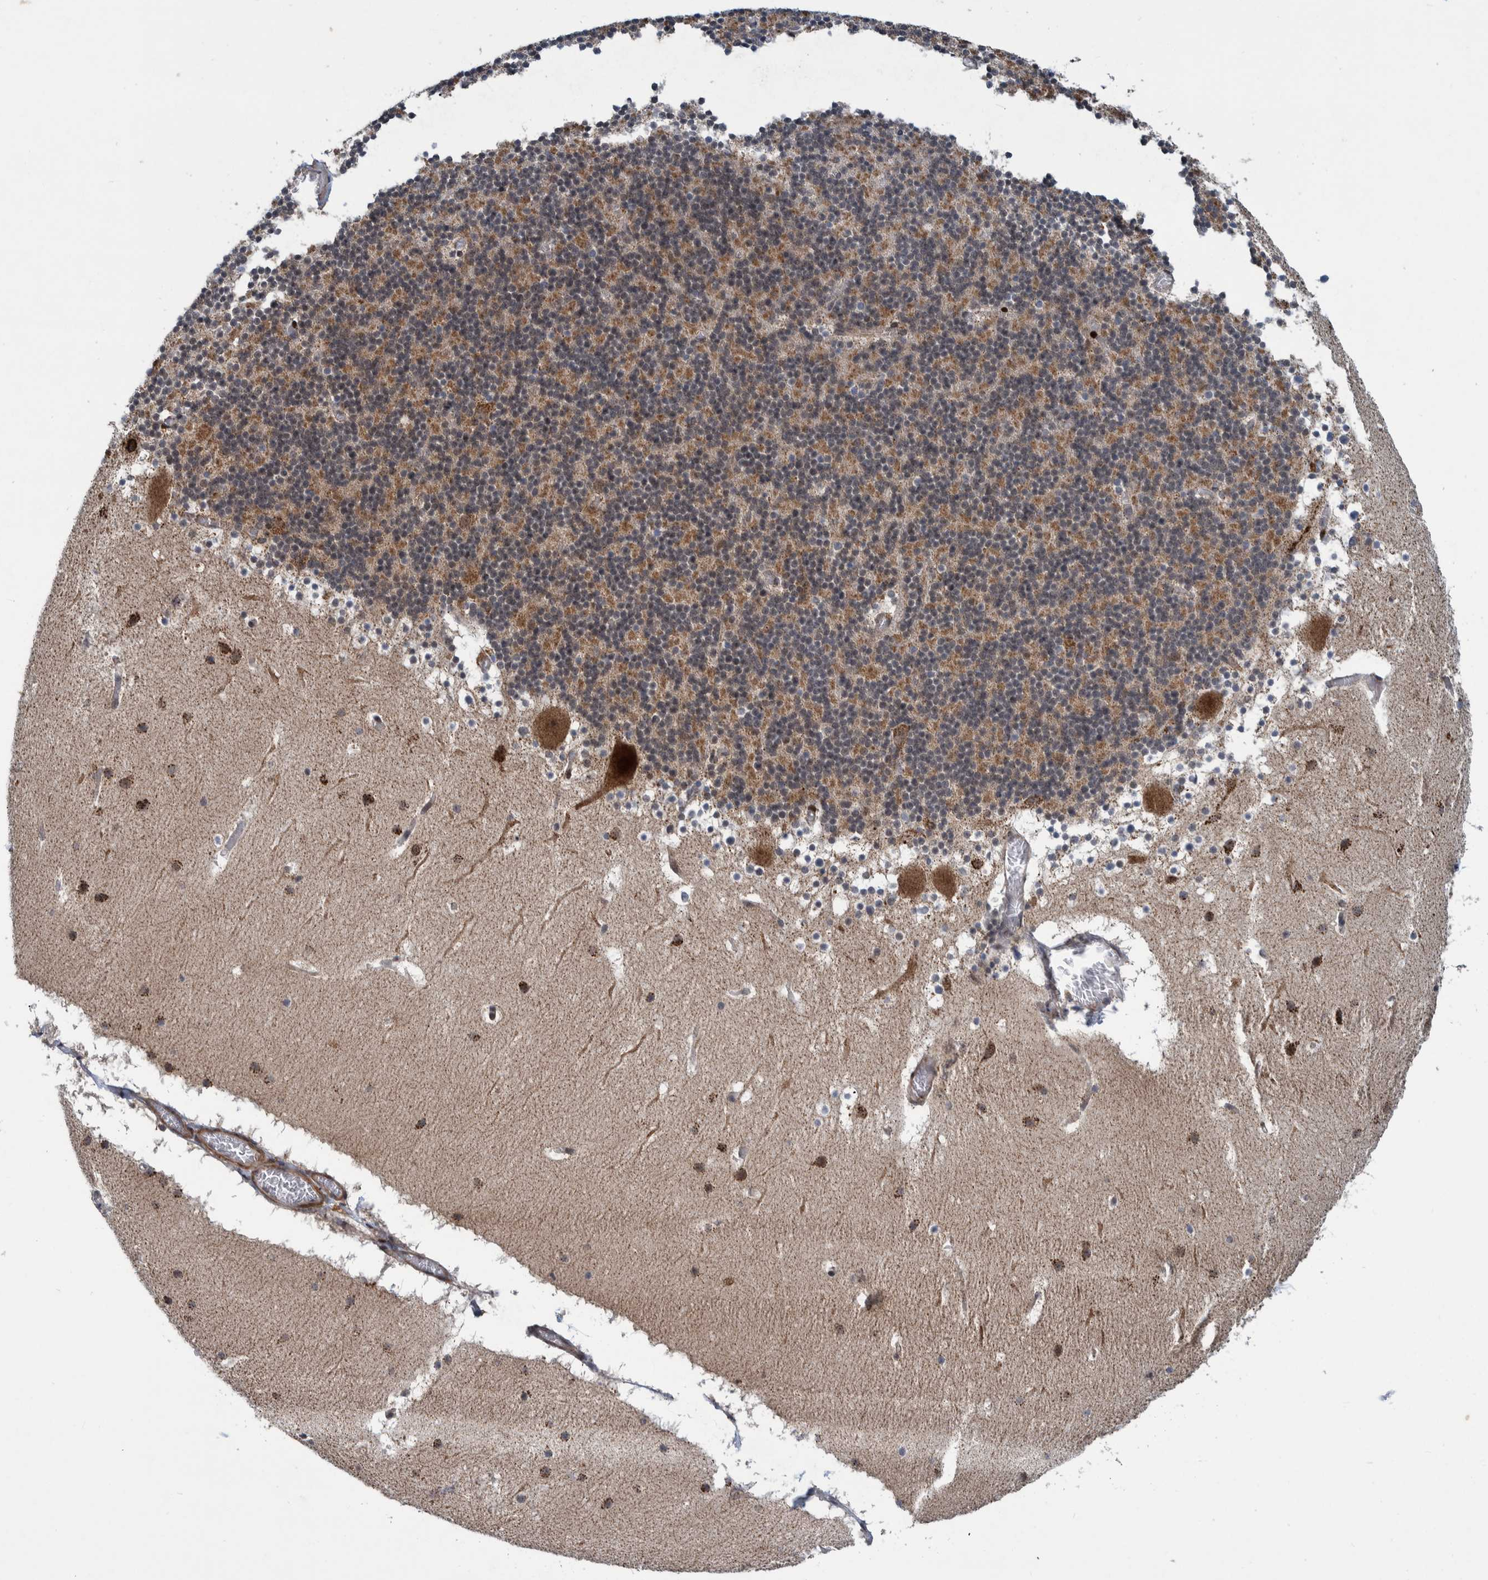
{"staining": {"intensity": "moderate", "quantity": "25%-75%", "location": "cytoplasmic/membranous"}, "tissue": "cerebellum", "cell_type": "Cells in granular layer", "image_type": "normal", "snomed": [{"axis": "morphology", "description": "Normal tissue, NOS"}, {"axis": "topography", "description": "Cerebellum"}], "caption": "Immunohistochemical staining of unremarkable human cerebellum demonstrates moderate cytoplasmic/membranous protein expression in approximately 25%-75% of cells in granular layer. The staining is performed using DAB brown chromogen to label protein expression. The nuclei are counter-stained blue using hematoxylin.", "gene": "MRPS7", "patient": {"sex": "male", "age": 45}}